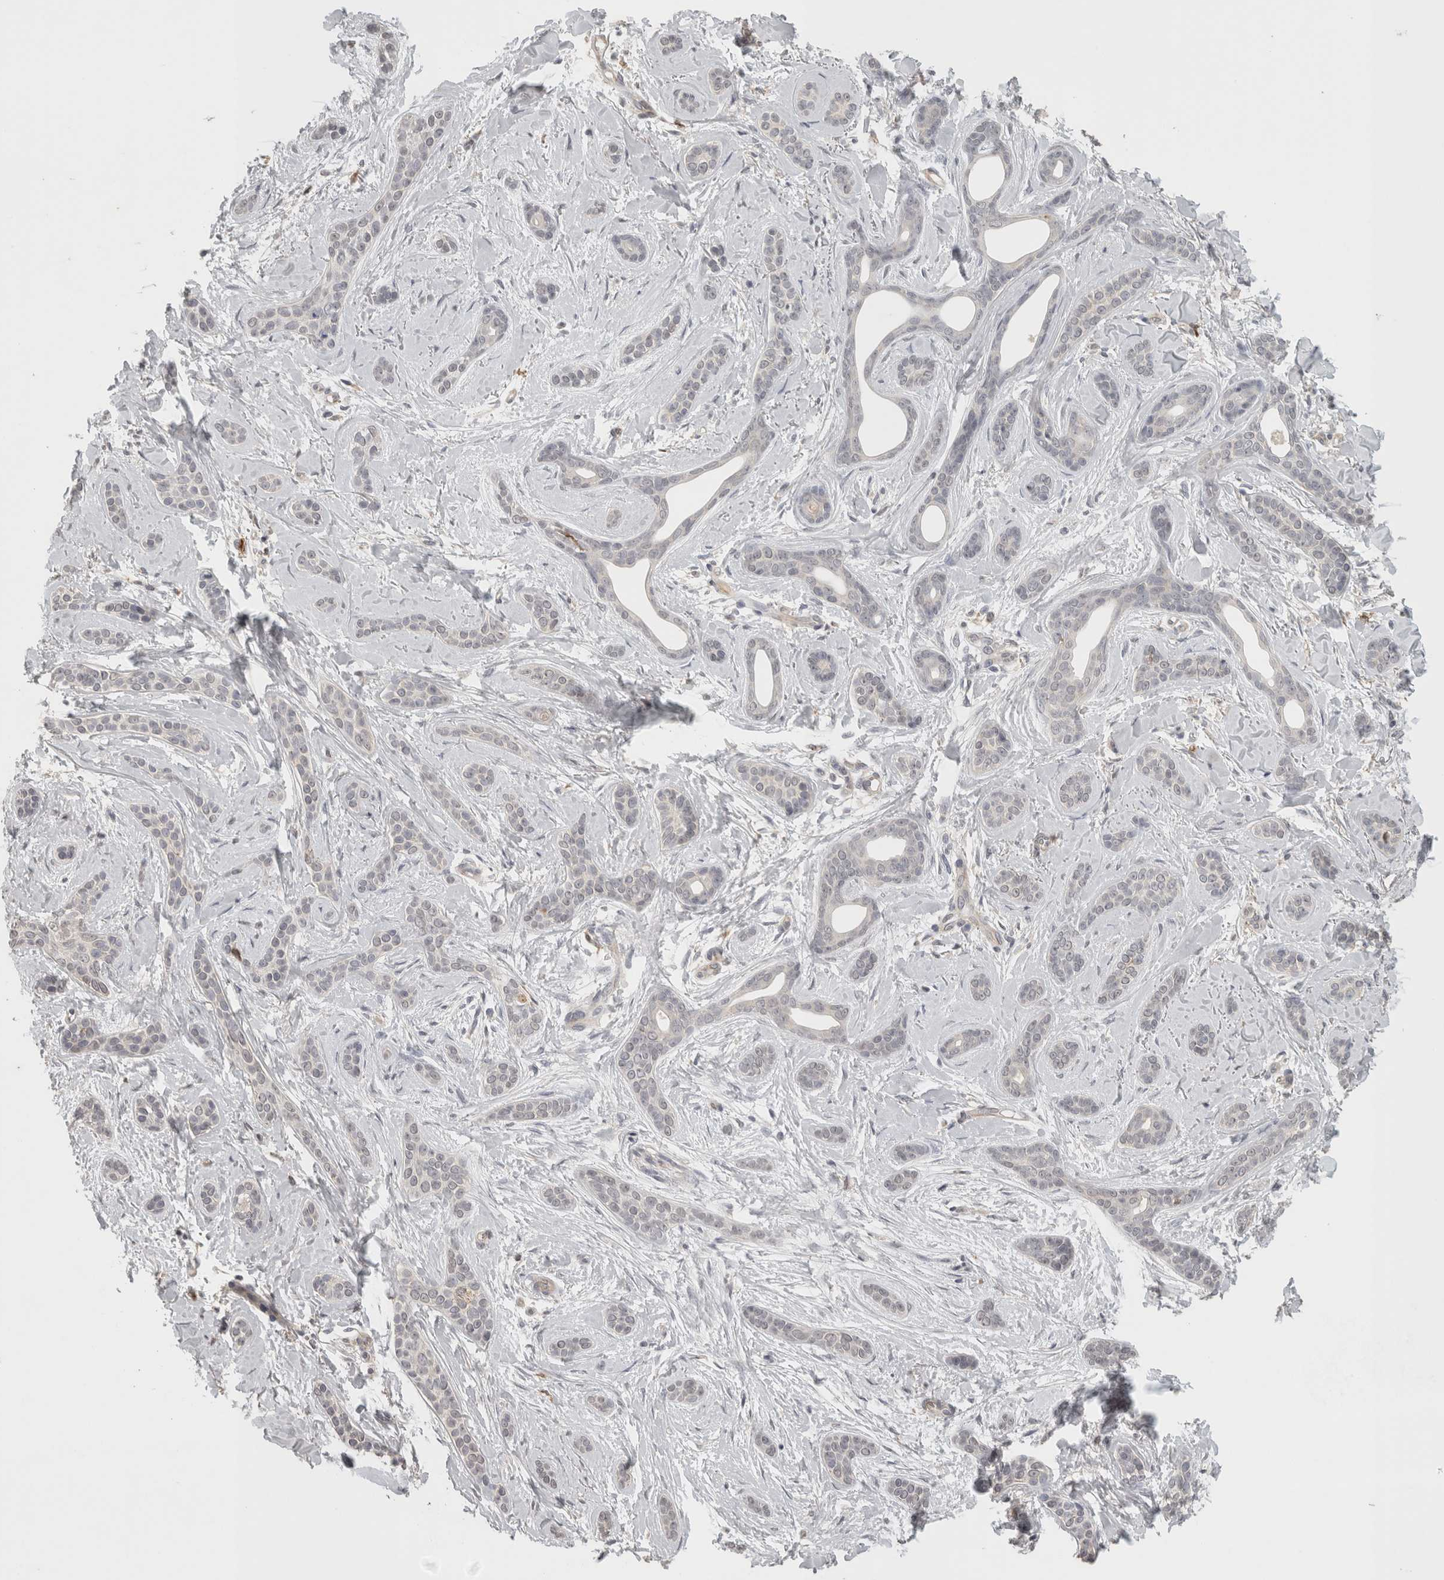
{"staining": {"intensity": "negative", "quantity": "none", "location": "none"}, "tissue": "skin cancer", "cell_type": "Tumor cells", "image_type": "cancer", "snomed": [{"axis": "morphology", "description": "Basal cell carcinoma"}, {"axis": "morphology", "description": "Adnexal tumor, benign"}, {"axis": "topography", "description": "Skin"}], "caption": "The photomicrograph displays no significant expression in tumor cells of skin cancer. (Immunohistochemistry, brightfield microscopy, high magnification).", "gene": "HAVCR2", "patient": {"sex": "female", "age": 42}}